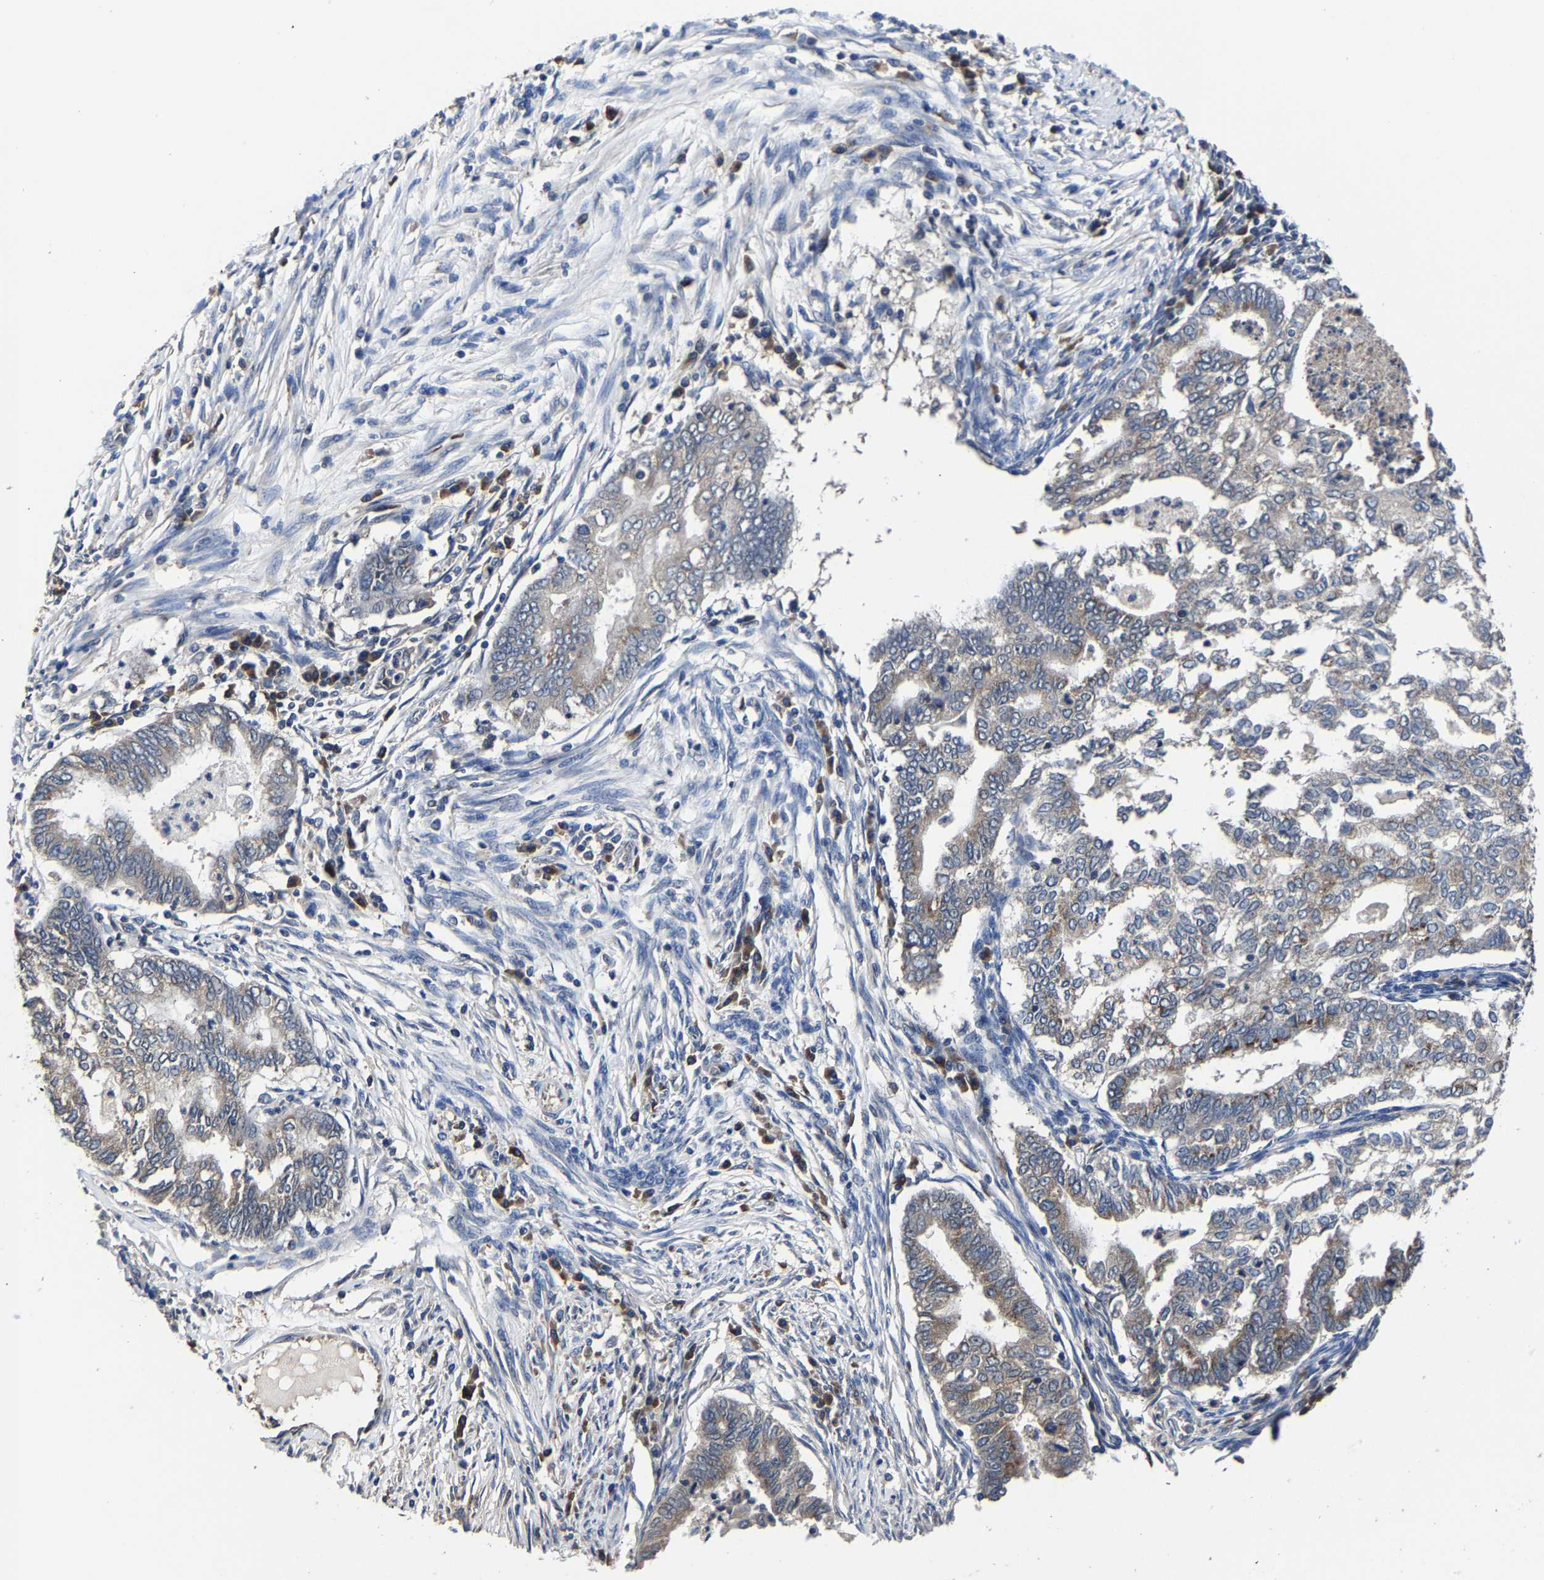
{"staining": {"intensity": "weak", "quantity": "25%-75%", "location": "cytoplasmic/membranous"}, "tissue": "endometrial cancer", "cell_type": "Tumor cells", "image_type": "cancer", "snomed": [{"axis": "morphology", "description": "Polyp, NOS"}, {"axis": "morphology", "description": "Adenocarcinoma, NOS"}, {"axis": "morphology", "description": "Adenoma, NOS"}, {"axis": "topography", "description": "Endometrium"}], "caption": "This is an image of immunohistochemistry staining of endometrial cancer, which shows weak expression in the cytoplasmic/membranous of tumor cells.", "gene": "EBAG9", "patient": {"sex": "female", "age": 79}}